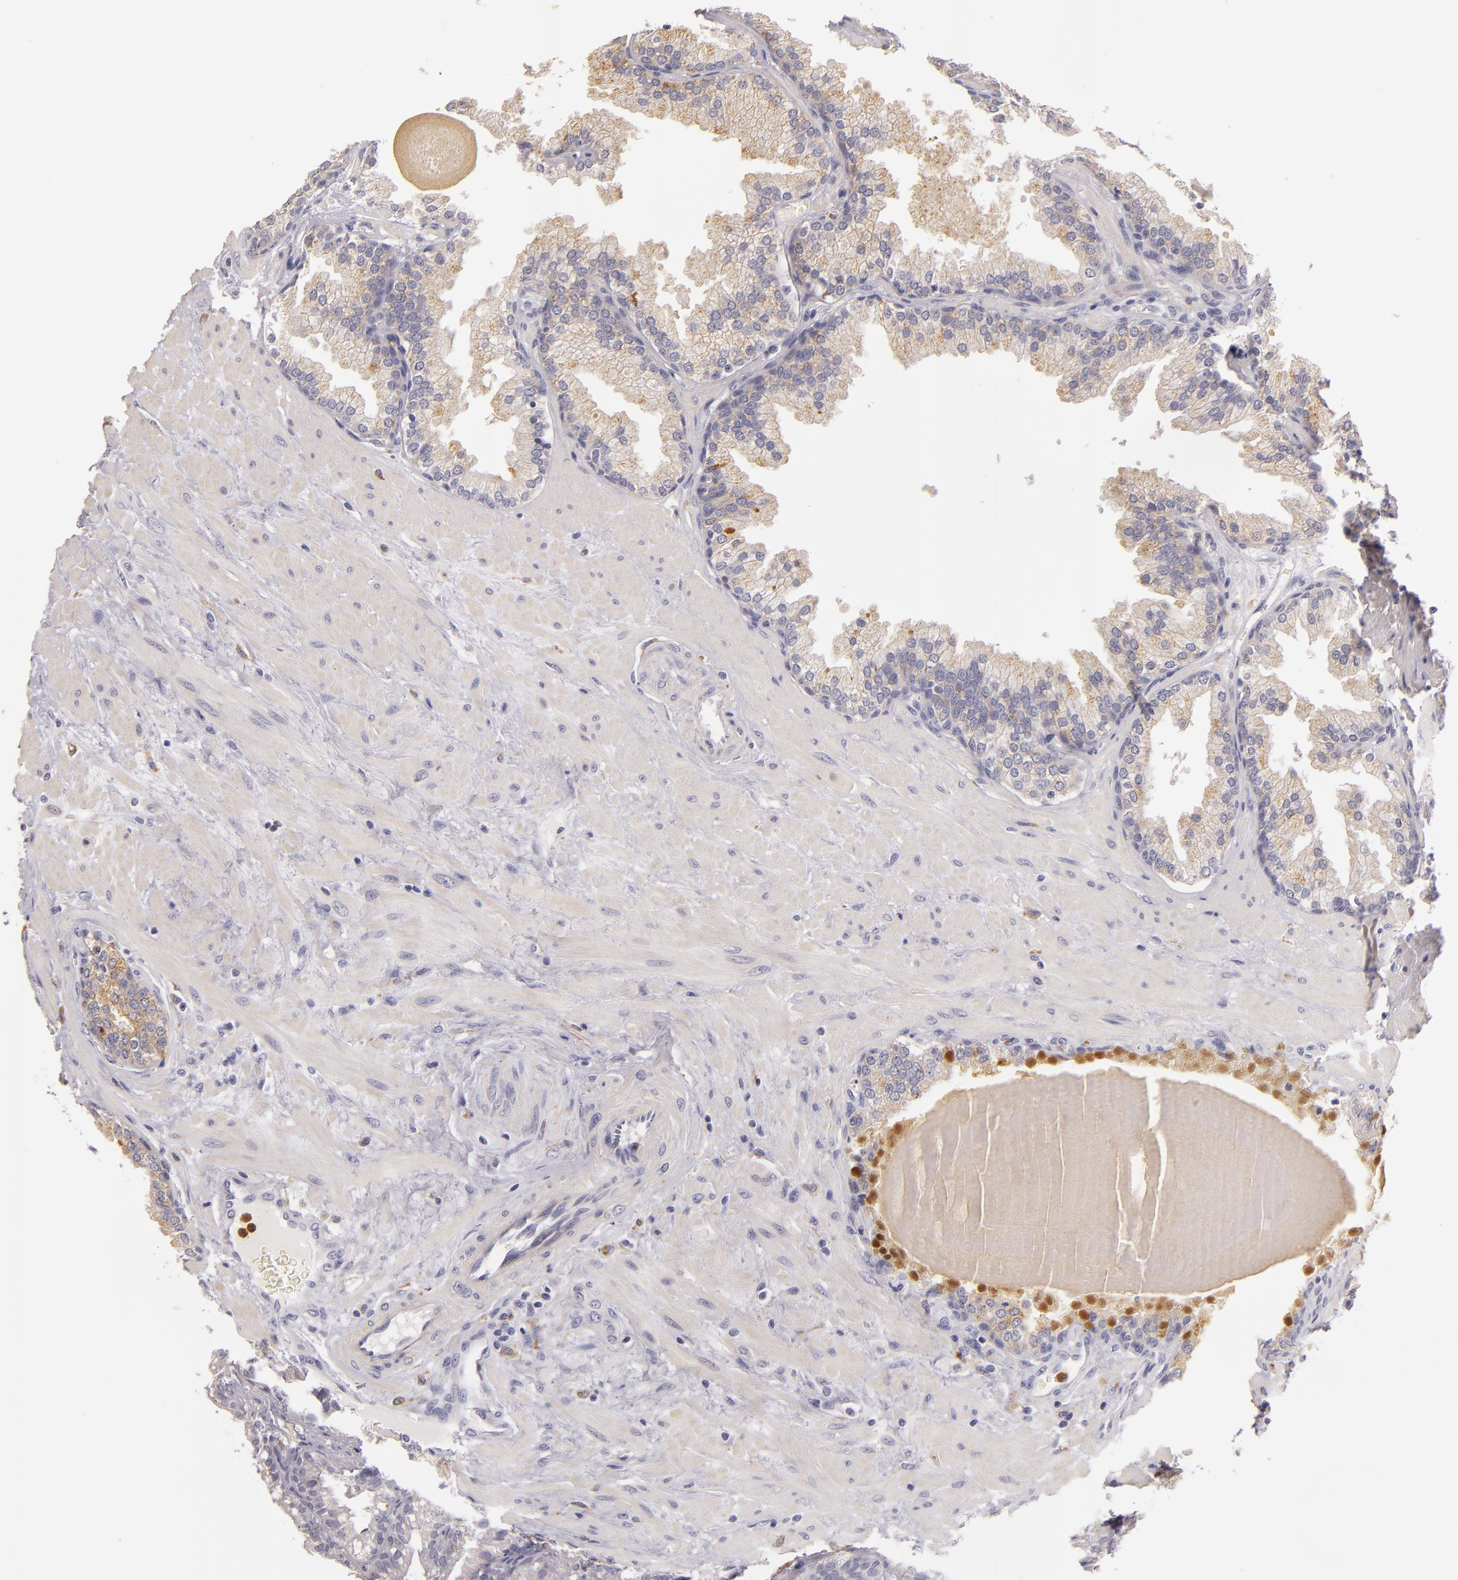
{"staining": {"intensity": "moderate", "quantity": "25%-75%", "location": "cytoplasmic/membranous"}, "tissue": "prostate", "cell_type": "Glandular cells", "image_type": "normal", "snomed": [{"axis": "morphology", "description": "Normal tissue, NOS"}, {"axis": "topography", "description": "Prostate"}], "caption": "Protein expression analysis of unremarkable prostate shows moderate cytoplasmic/membranous positivity in approximately 25%-75% of glandular cells. The staining was performed using DAB to visualize the protein expression in brown, while the nuclei were stained in blue with hematoxylin (Magnification: 20x).", "gene": "TLR8", "patient": {"sex": "male", "age": 51}}